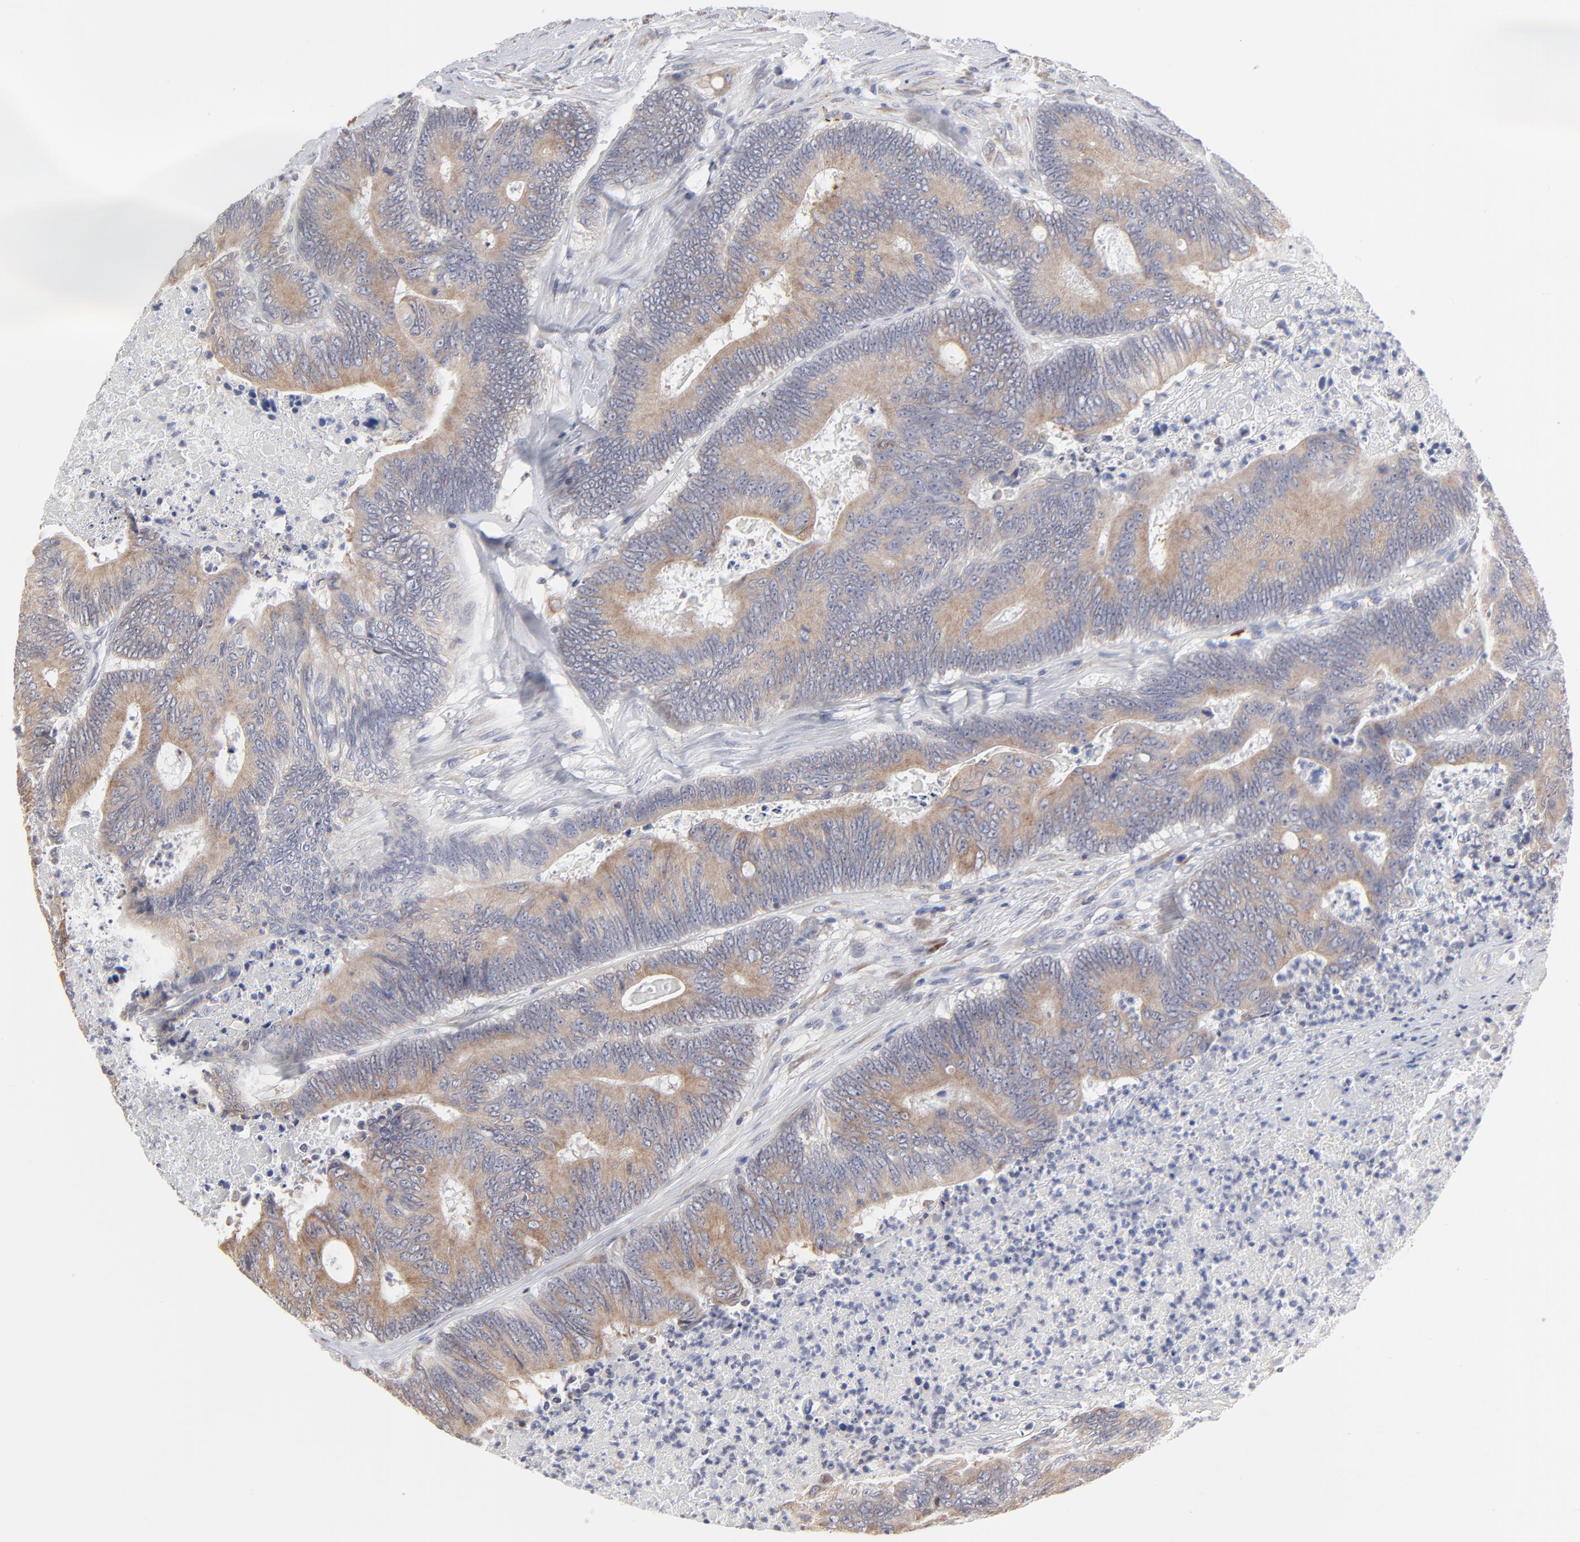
{"staining": {"intensity": "weak", "quantity": ">75%", "location": "cytoplasmic/membranous"}, "tissue": "colorectal cancer", "cell_type": "Tumor cells", "image_type": "cancer", "snomed": [{"axis": "morphology", "description": "Adenocarcinoma, NOS"}, {"axis": "topography", "description": "Colon"}], "caption": "There is low levels of weak cytoplasmic/membranous positivity in tumor cells of colorectal cancer (adenocarcinoma), as demonstrated by immunohistochemical staining (brown color).", "gene": "TRIM22", "patient": {"sex": "male", "age": 65}}